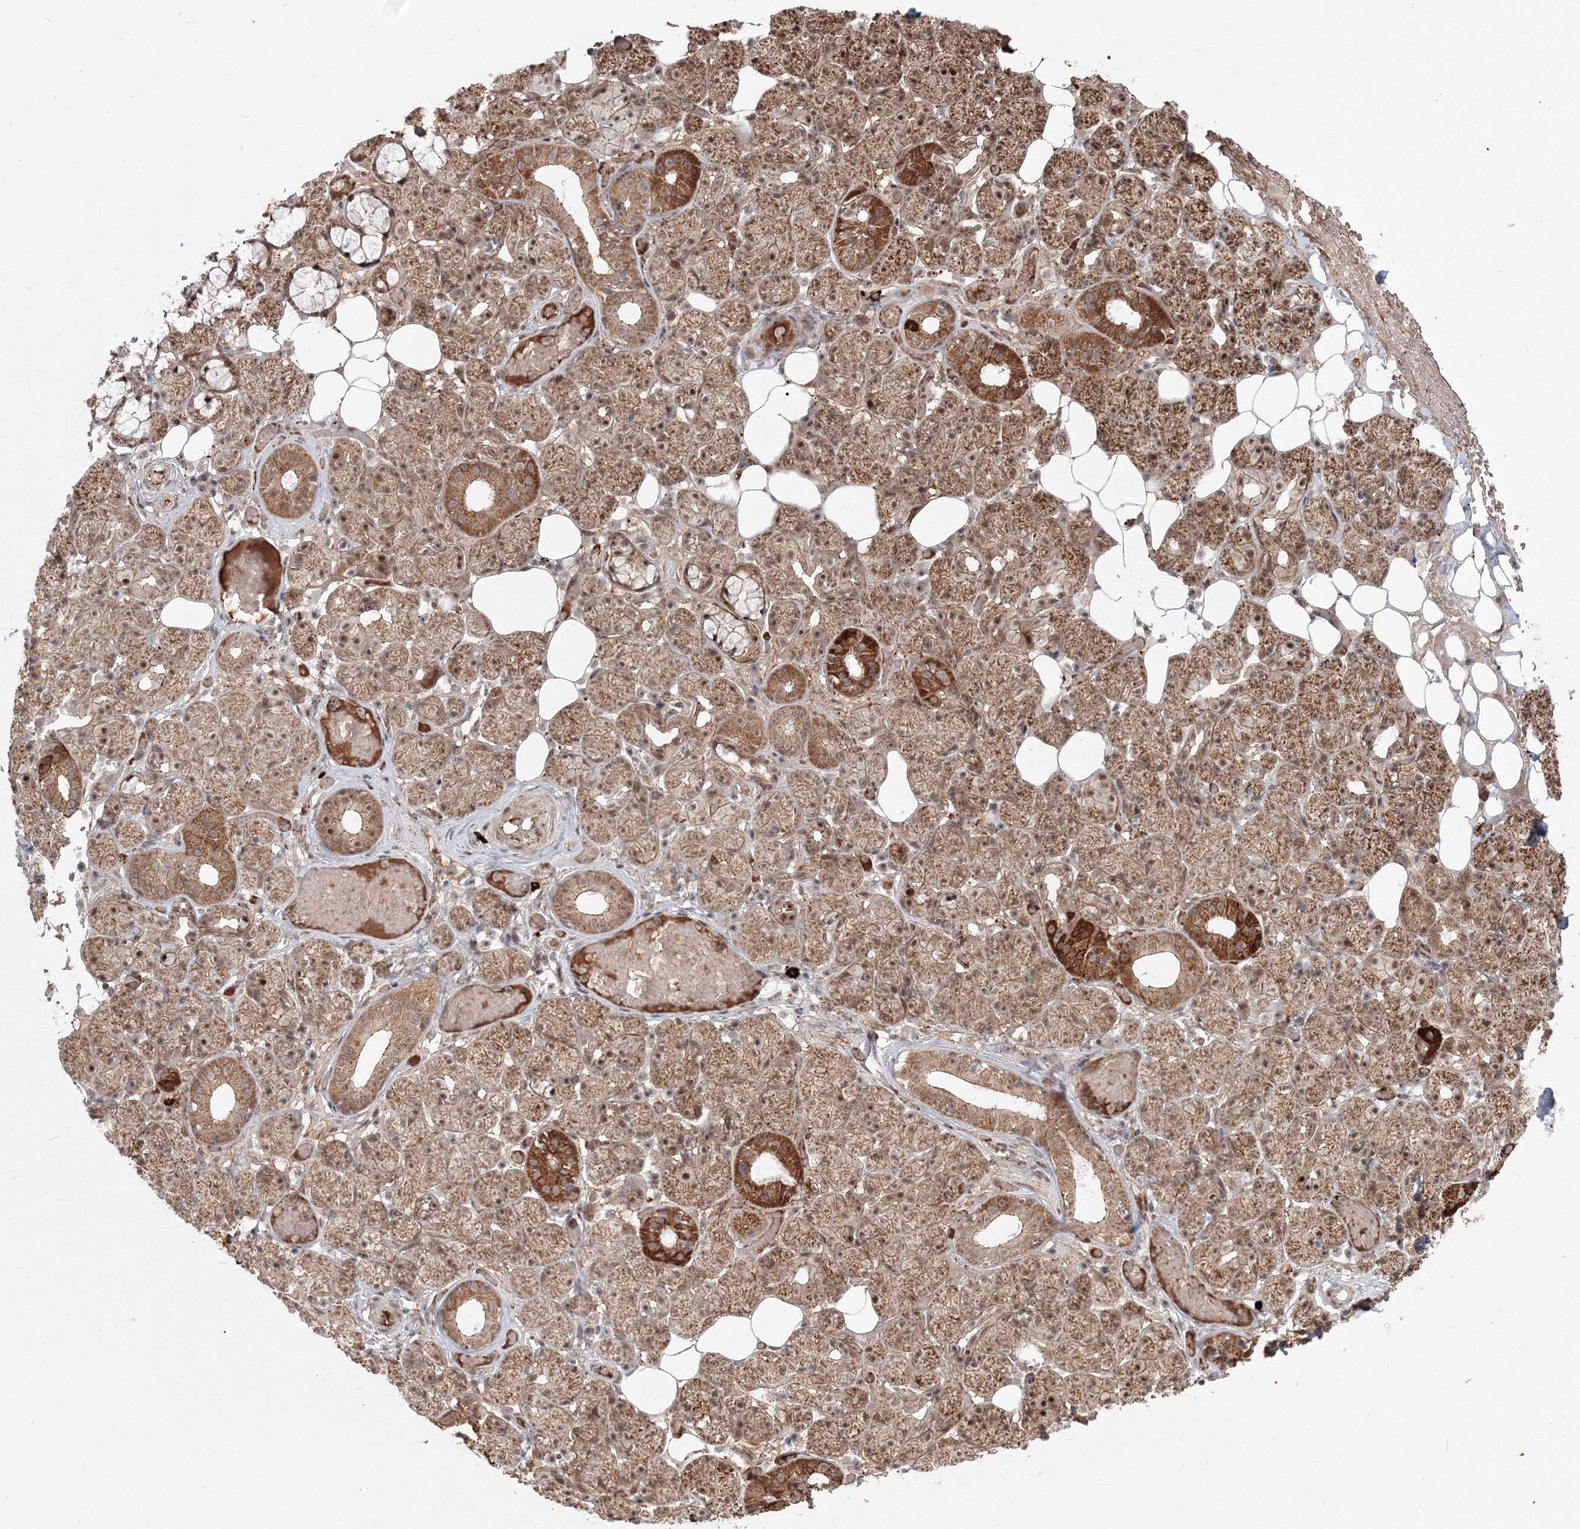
{"staining": {"intensity": "moderate", "quantity": ">75%", "location": "cytoplasmic/membranous,nuclear"}, "tissue": "salivary gland", "cell_type": "Glandular cells", "image_type": "normal", "snomed": [{"axis": "morphology", "description": "Normal tissue, NOS"}, {"axis": "topography", "description": "Salivary gland"}], "caption": "Immunohistochemistry (IHC) staining of normal salivary gland, which shows medium levels of moderate cytoplasmic/membranous,nuclear expression in approximately >75% of glandular cells indicating moderate cytoplasmic/membranous,nuclear protein expression. The staining was performed using DAB (3,3'-diaminobenzidine) (brown) for protein detection and nuclei were counterstained in hematoxylin (blue).", "gene": "SH3PXD2A", "patient": {"sex": "male", "age": 63}}